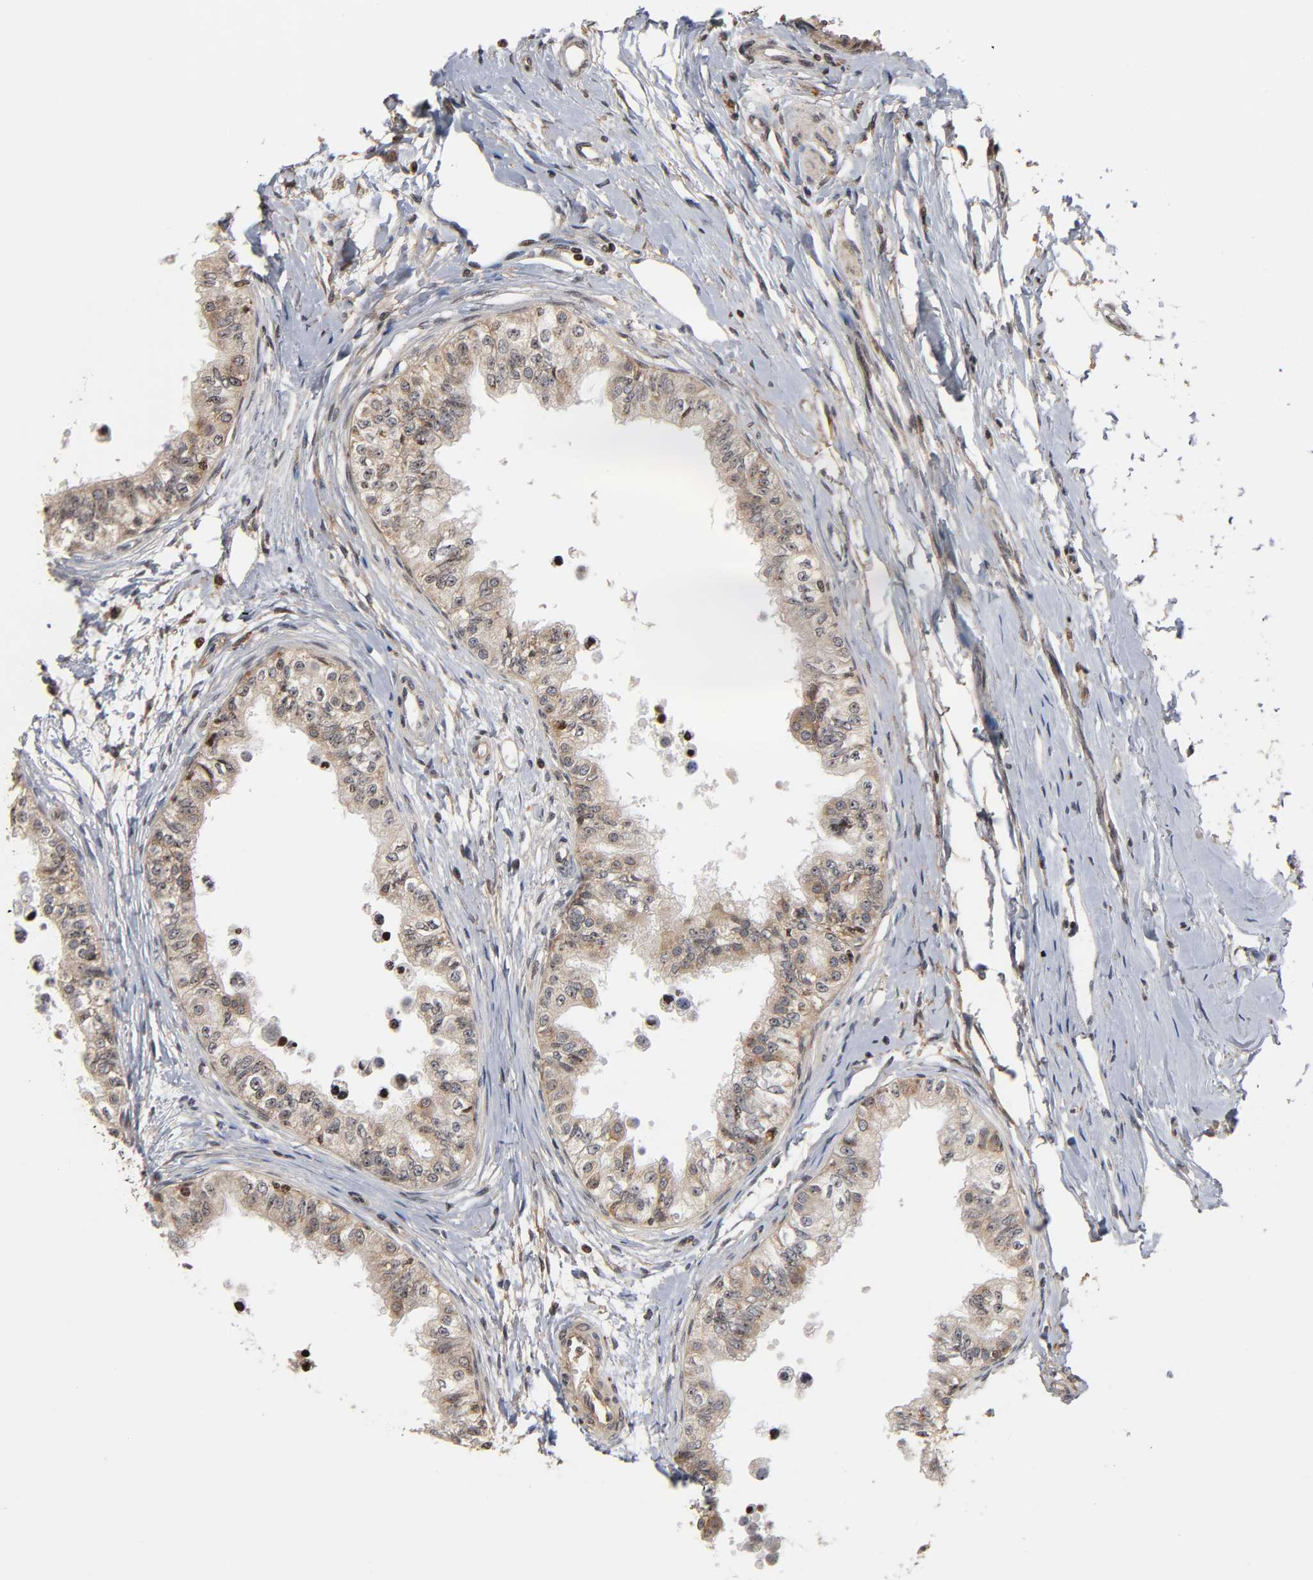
{"staining": {"intensity": "weak", "quantity": ">75%", "location": "cytoplasmic/membranous"}, "tissue": "epididymis", "cell_type": "Glandular cells", "image_type": "normal", "snomed": [{"axis": "morphology", "description": "Normal tissue, NOS"}, {"axis": "morphology", "description": "Adenocarcinoma, metastatic, NOS"}, {"axis": "topography", "description": "Testis"}, {"axis": "topography", "description": "Epididymis"}], "caption": "A high-resolution micrograph shows IHC staining of benign epididymis, which shows weak cytoplasmic/membranous staining in about >75% of glandular cells. (DAB (3,3'-diaminobenzidine) IHC with brightfield microscopy, high magnification).", "gene": "ITGAV", "patient": {"sex": "male", "age": 26}}